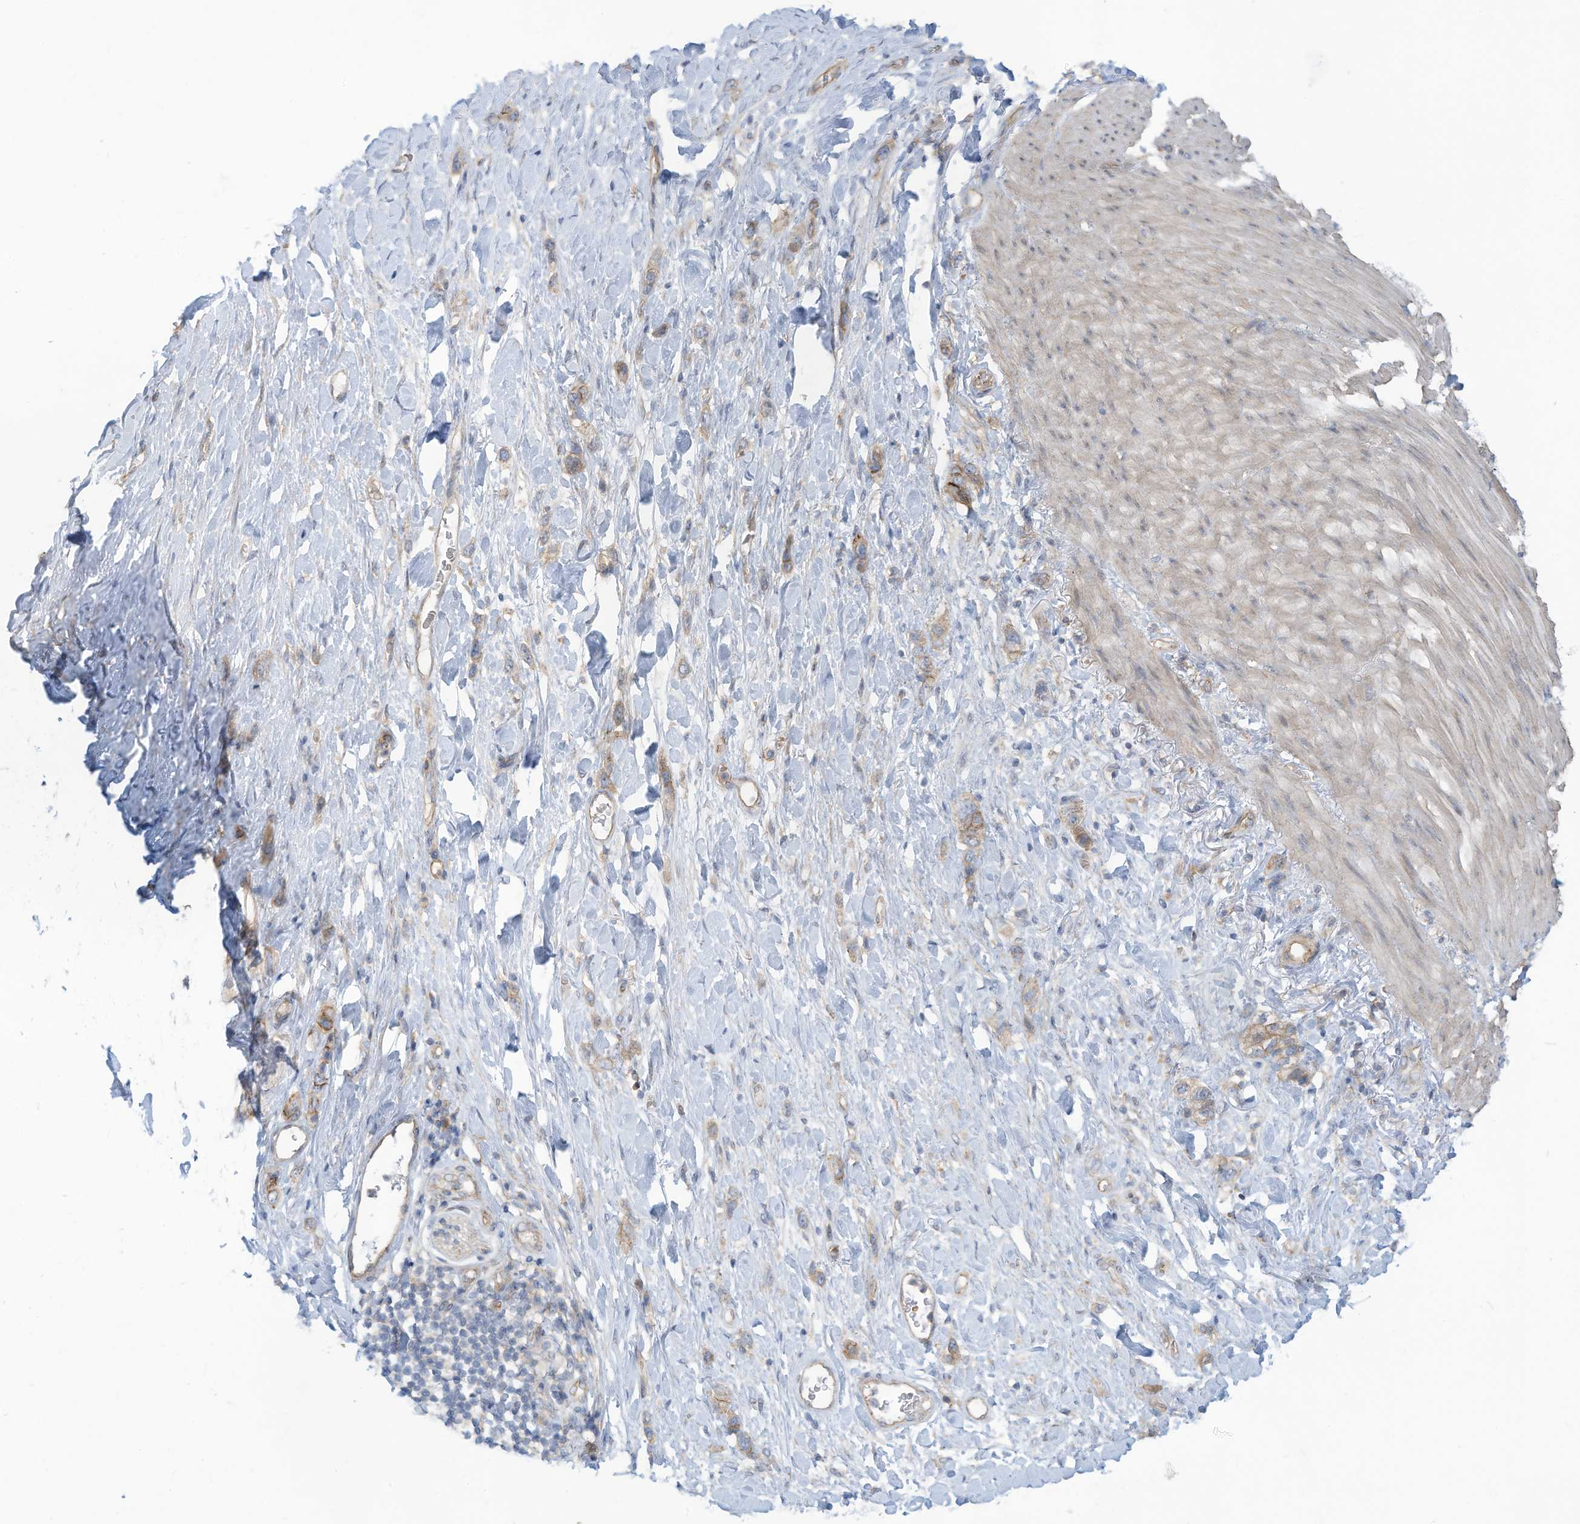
{"staining": {"intensity": "weak", "quantity": "25%-75%", "location": "cytoplasmic/membranous"}, "tissue": "stomach cancer", "cell_type": "Tumor cells", "image_type": "cancer", "snomed": [{"axis": "morphology", "description": "Adenocarcinoma, NOS"}, {"axis": "topography", "description": "Stomach"}], "caption": "An image of human stomach cancer stained for a protein reveals weak cytoplasmic/membranous brown staining in tumor cells.", "gene": "ADAT2", "patient": {"sex": "female", "age": 65}}